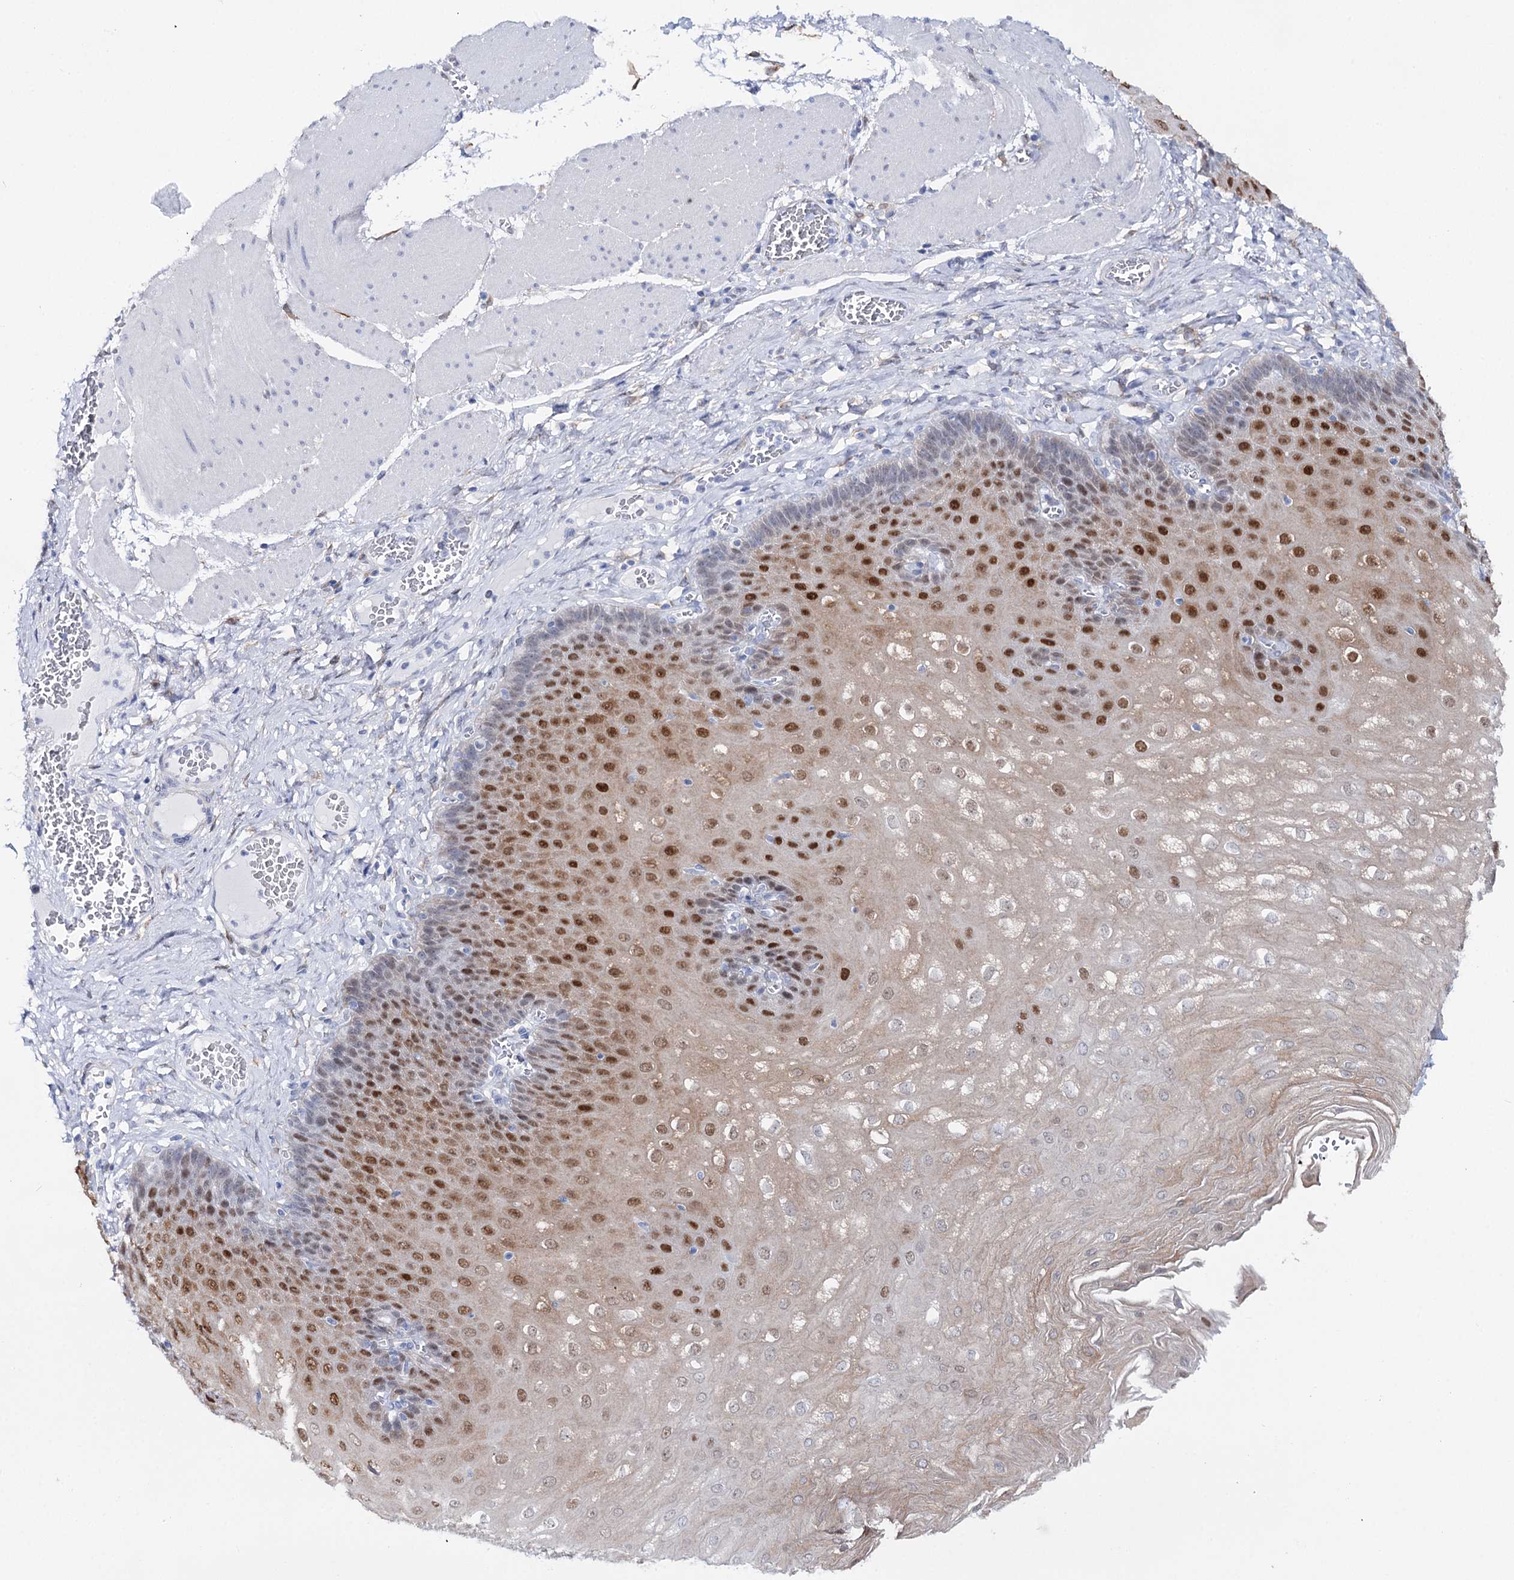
{"staining": {"intensity": "strong", "quantity": "25%-75%", "location": "nuclear"}, "tissue": "esophagus", "cell_type": "Squamous epithelial cells", "image_type": "normal", "snomed": [{"axis": "morphology", "description": "Normal tissue, NOS"}, {"axis": "topography", "description": "Esophagus"}], "caption": "Esophagus stained for a protein (brown) reveals strong nuclear positive staining in approximately 25%-75% of squamous epithelial cells.", "gene": "UGDH", "patient": {"sex": "male", "age": 60}}